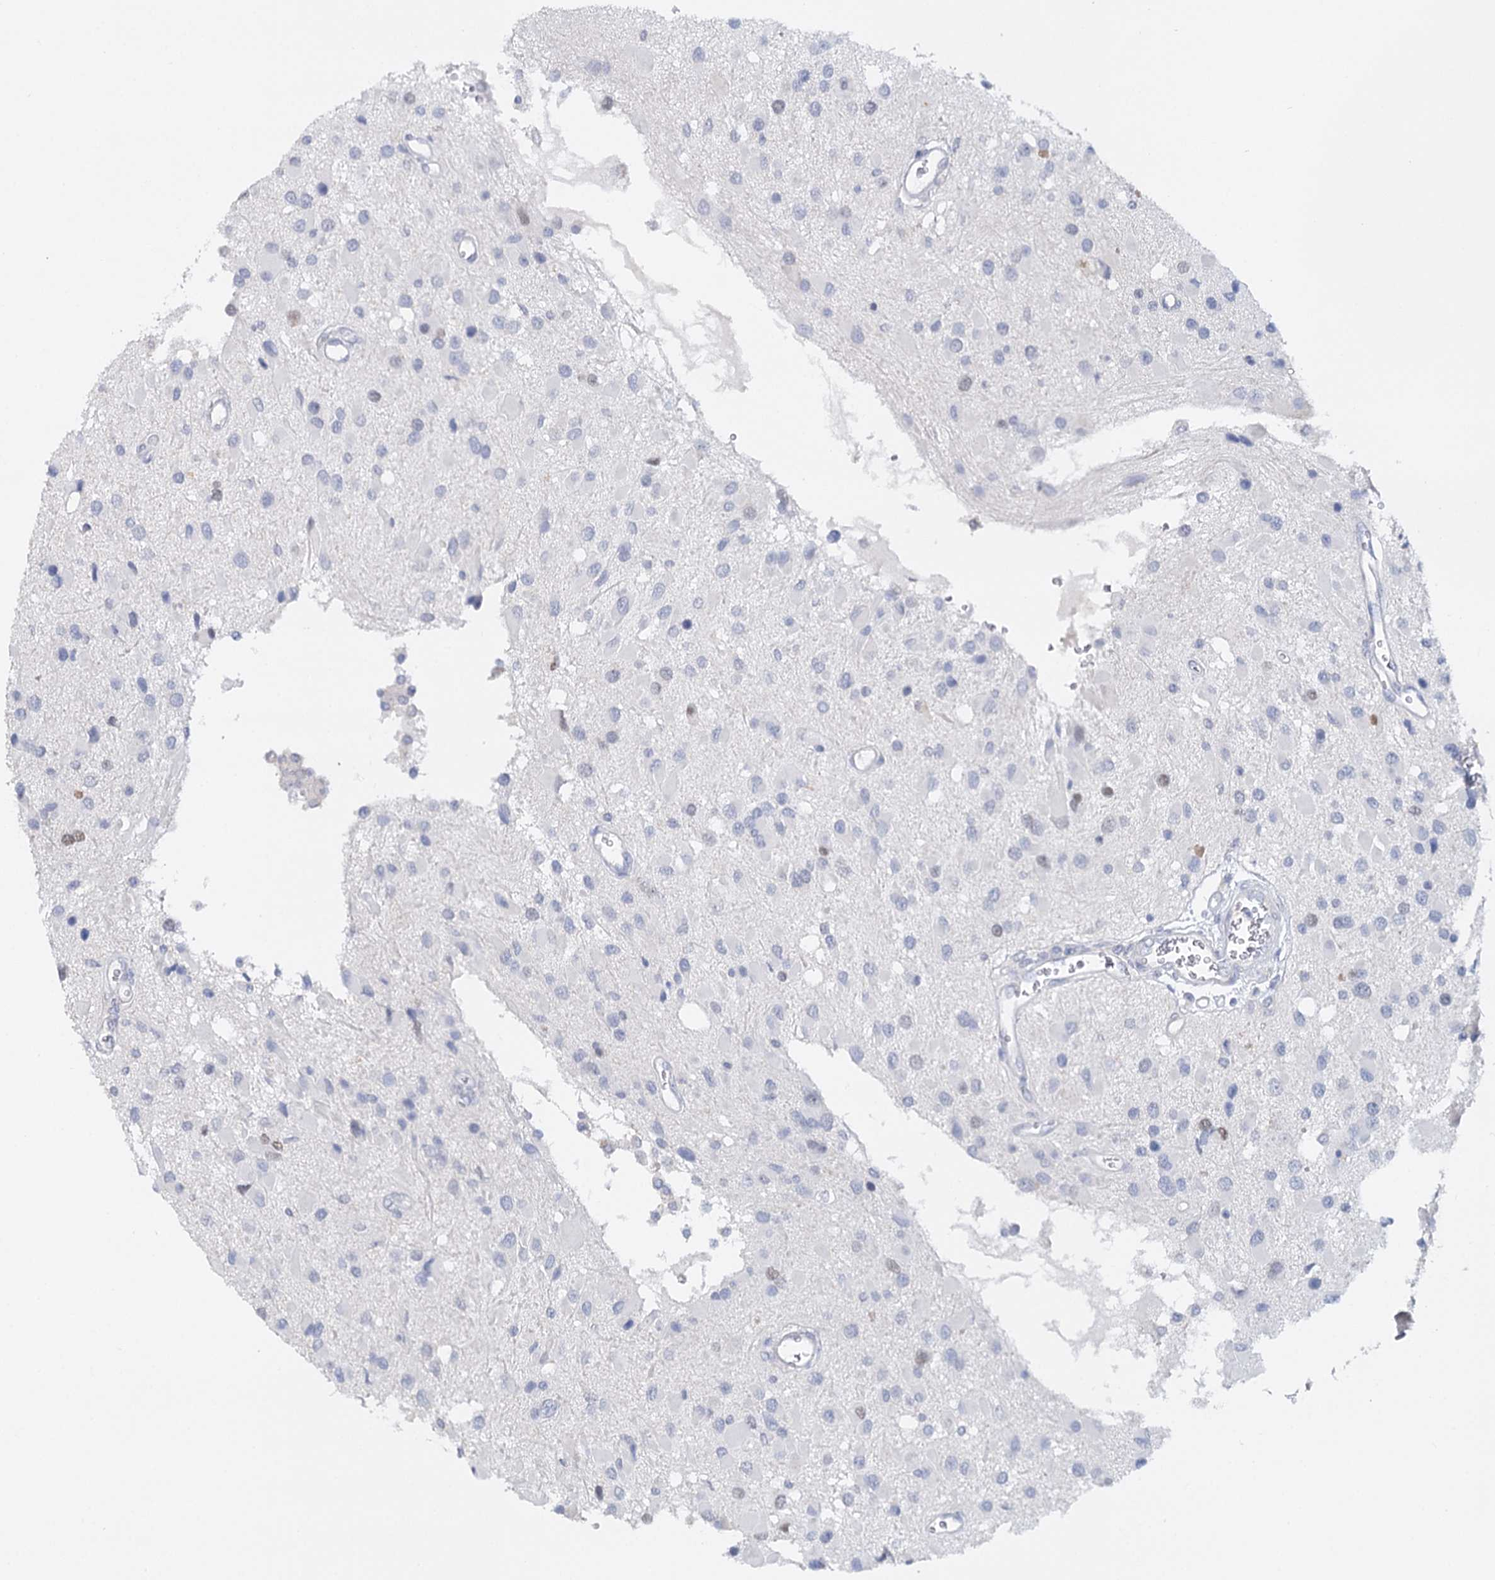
{"staining": {"intensity": "moderate", "quantity": "<25%", "location": "nuclear"}, "tissue": "glioma", "cell_type": "Tumor cells", "image_type": "cancer", "snomed": [{"axis": "morphology", "description": "Glioma, malignant, High grade"}, {"axis": "topography", "description": "Brain"}], "caption": "Tumor cells show low levels of moderate nuclear positivity in approximately <25% of cells in human malignant high-grade glioma.", "gene": "TP53", "patient": {"sex": "male", "age": 53}}